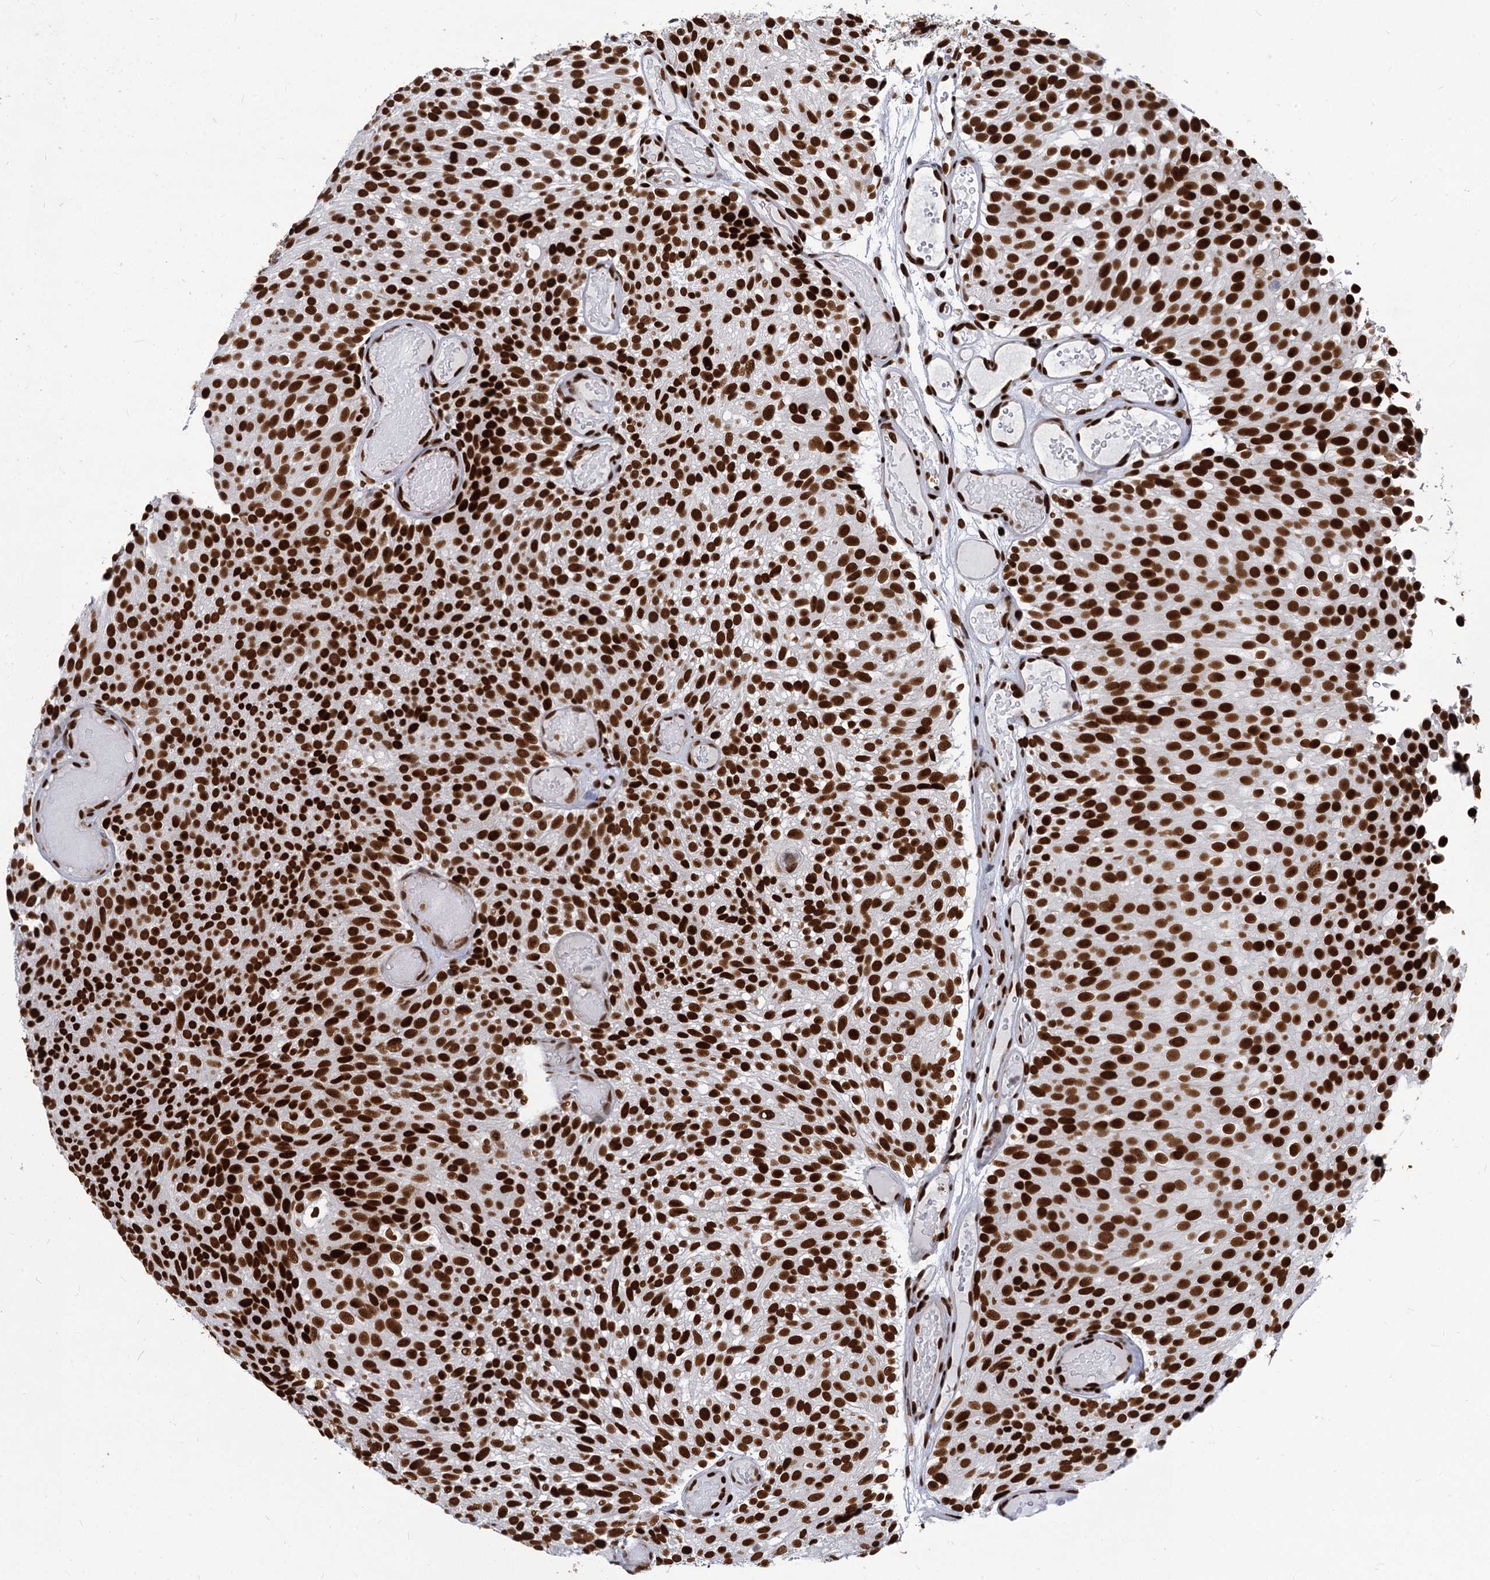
{"staining": {"intensity": "strong", "quantity": ">75%", "location": "nuclear"}, "tissue": "urothelial cancer", "cell_type": "Tumor cells", "image_type": "cancer", "snomed": [{"axis": "morphology", "description": "Urothelial carcinoma, Low grade"}, {"axis": "topography", "description": "Urinary bladder"}], "caption": "About >75% of tumor cells in human urothelial carcinoma (low-grade) show strong nuclear protein expression as visualized by brown immunohistochemical staining.", "gene": "MECP2", "patient": {"sex": "male", "age": 78}}